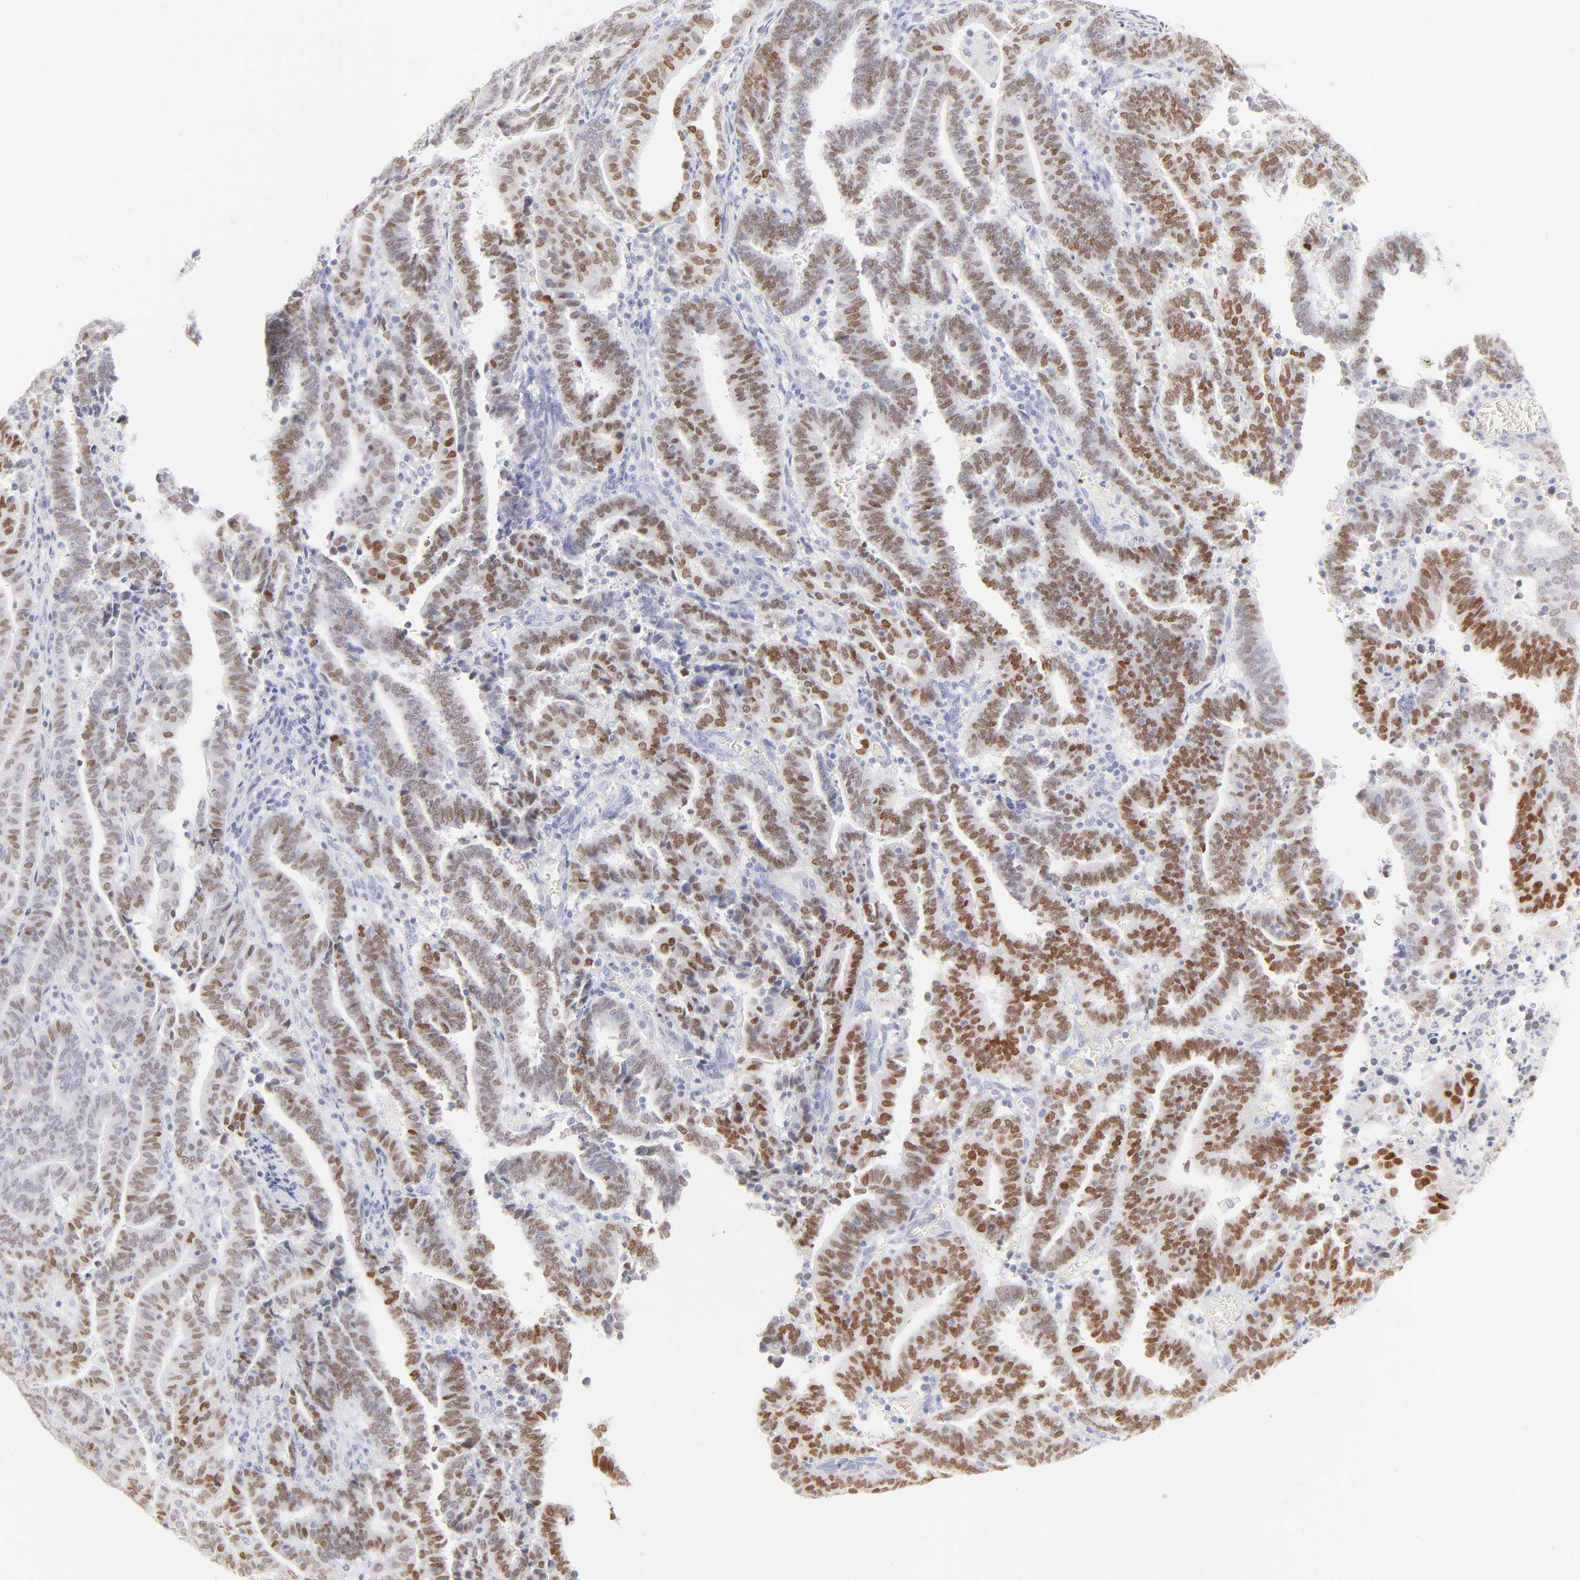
{"staining": {"intensity": "moderate", "quantity": "25%-75%", "location": "nuclear"}, "tissue": "endometrial cancer", "cell_type": "Tumor cells", "image_type": "cancer", "snomed": [{"axis": "morphology", "description": "Adenocarcinoma, NOS"}, {"axis": "topography", "description": "Uterus"}], "caption": "Immunohistochemistry (IHC) of adenocarcinoma (endometrial) demonstrates medium levels of moderate nuclear positivity in approximately 25%-75% of tumor cells.", "gene": "ELF3", "patient": {"sex": "female", "age": 83}}